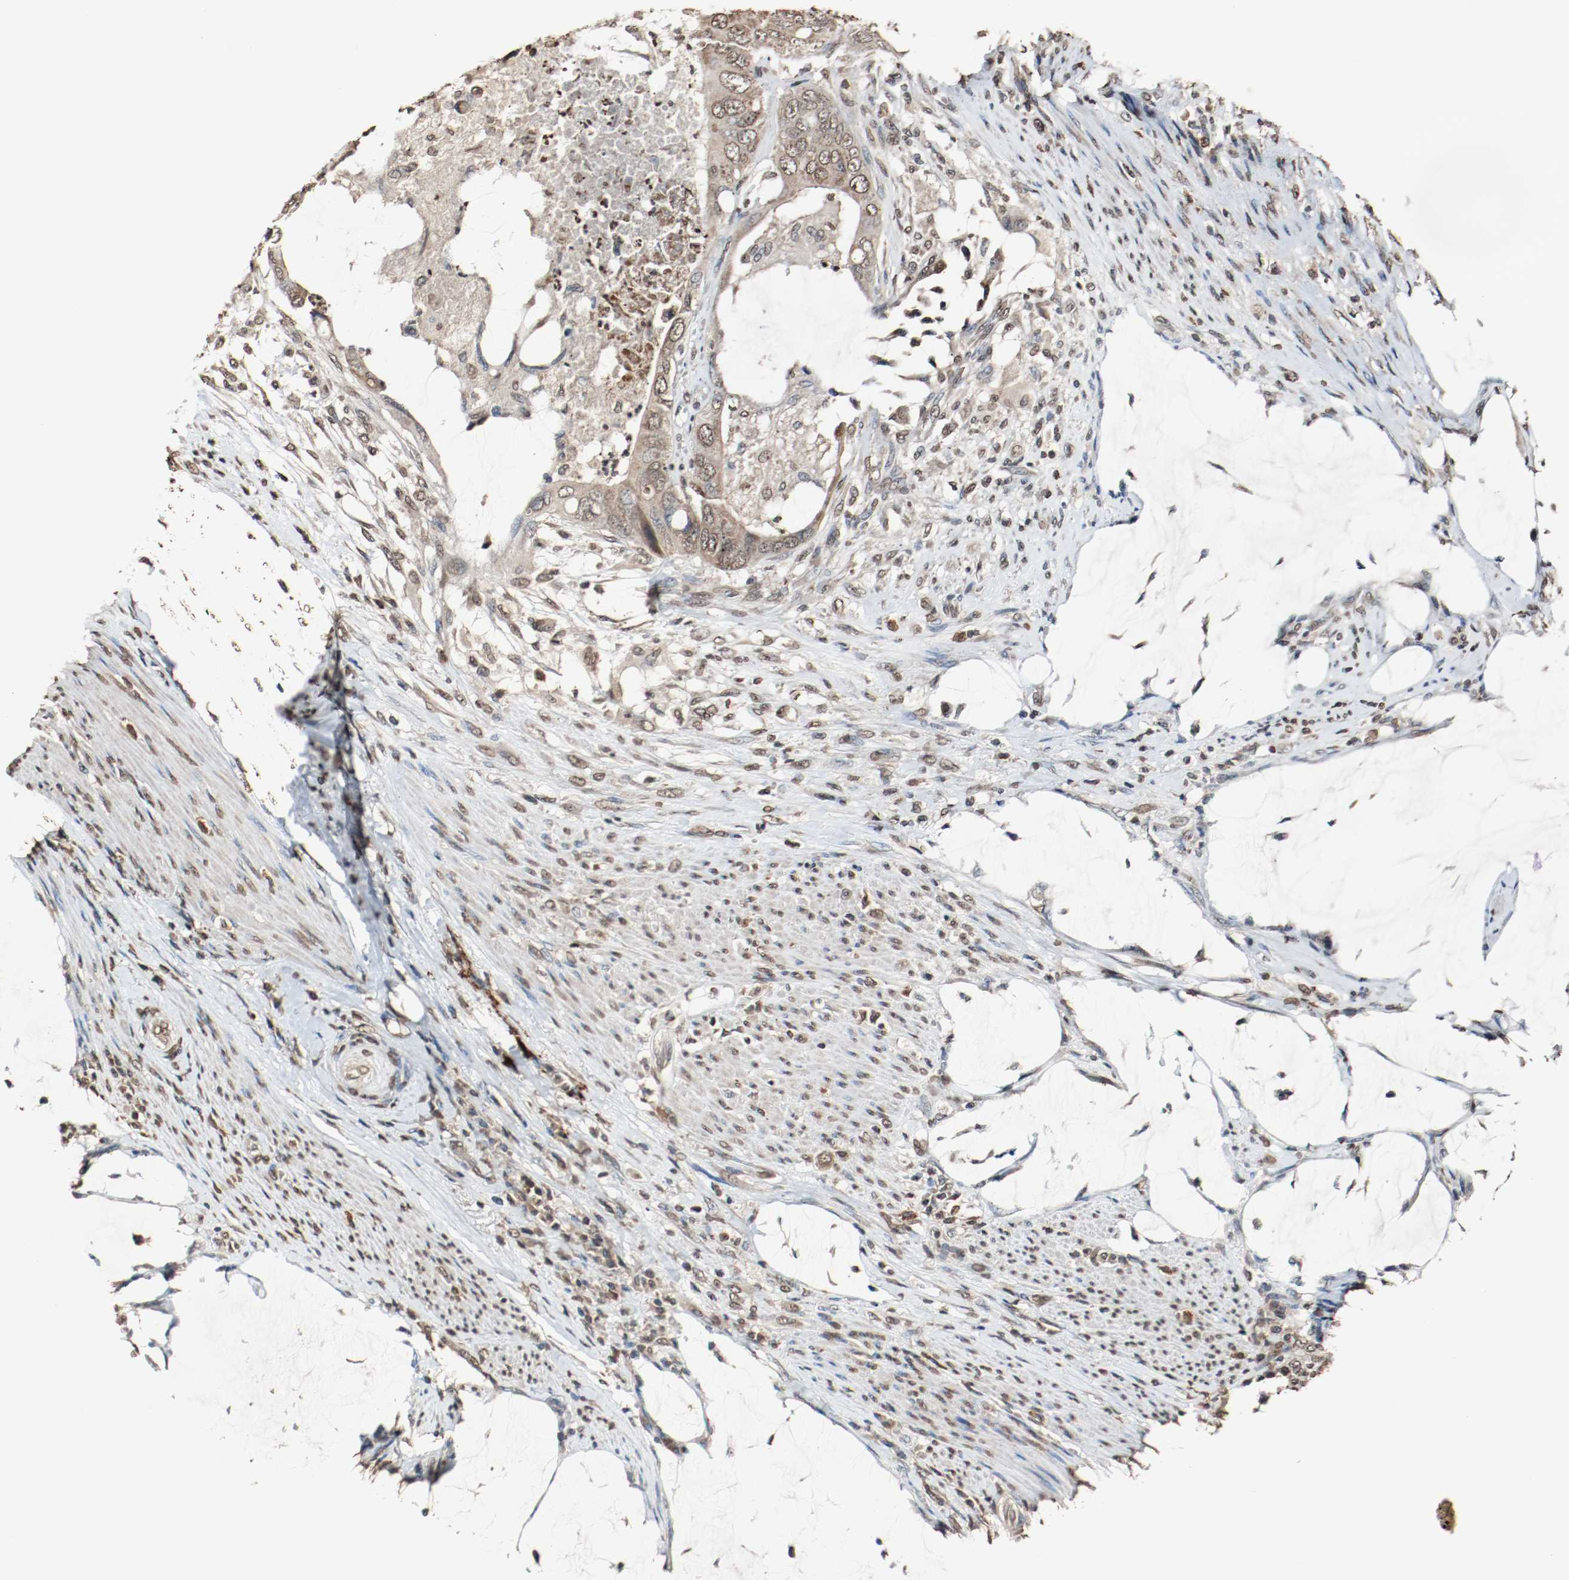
{"staining": {"intensity": "weak", "quantity": ">75%", "location": "cytoplasmic/membranous"}, "tissue": "colorectal cancer", "cell_type": "Tumor cells", "image_type": "cancer", "snomed": [{"axis": "morphology", "description": "Adenocarcinoma, NOS"}, {"axis": "topography", "description": "Rectum"}], "caption": "Immunohistochemical staining of adenocarcinoma (colorectal) shows low levels of weak cytoplasmic/membranous expression in approximately >75% of tumor cells.", "gene": "RTN4", "patient": {"sex": "female", "age": 77}}